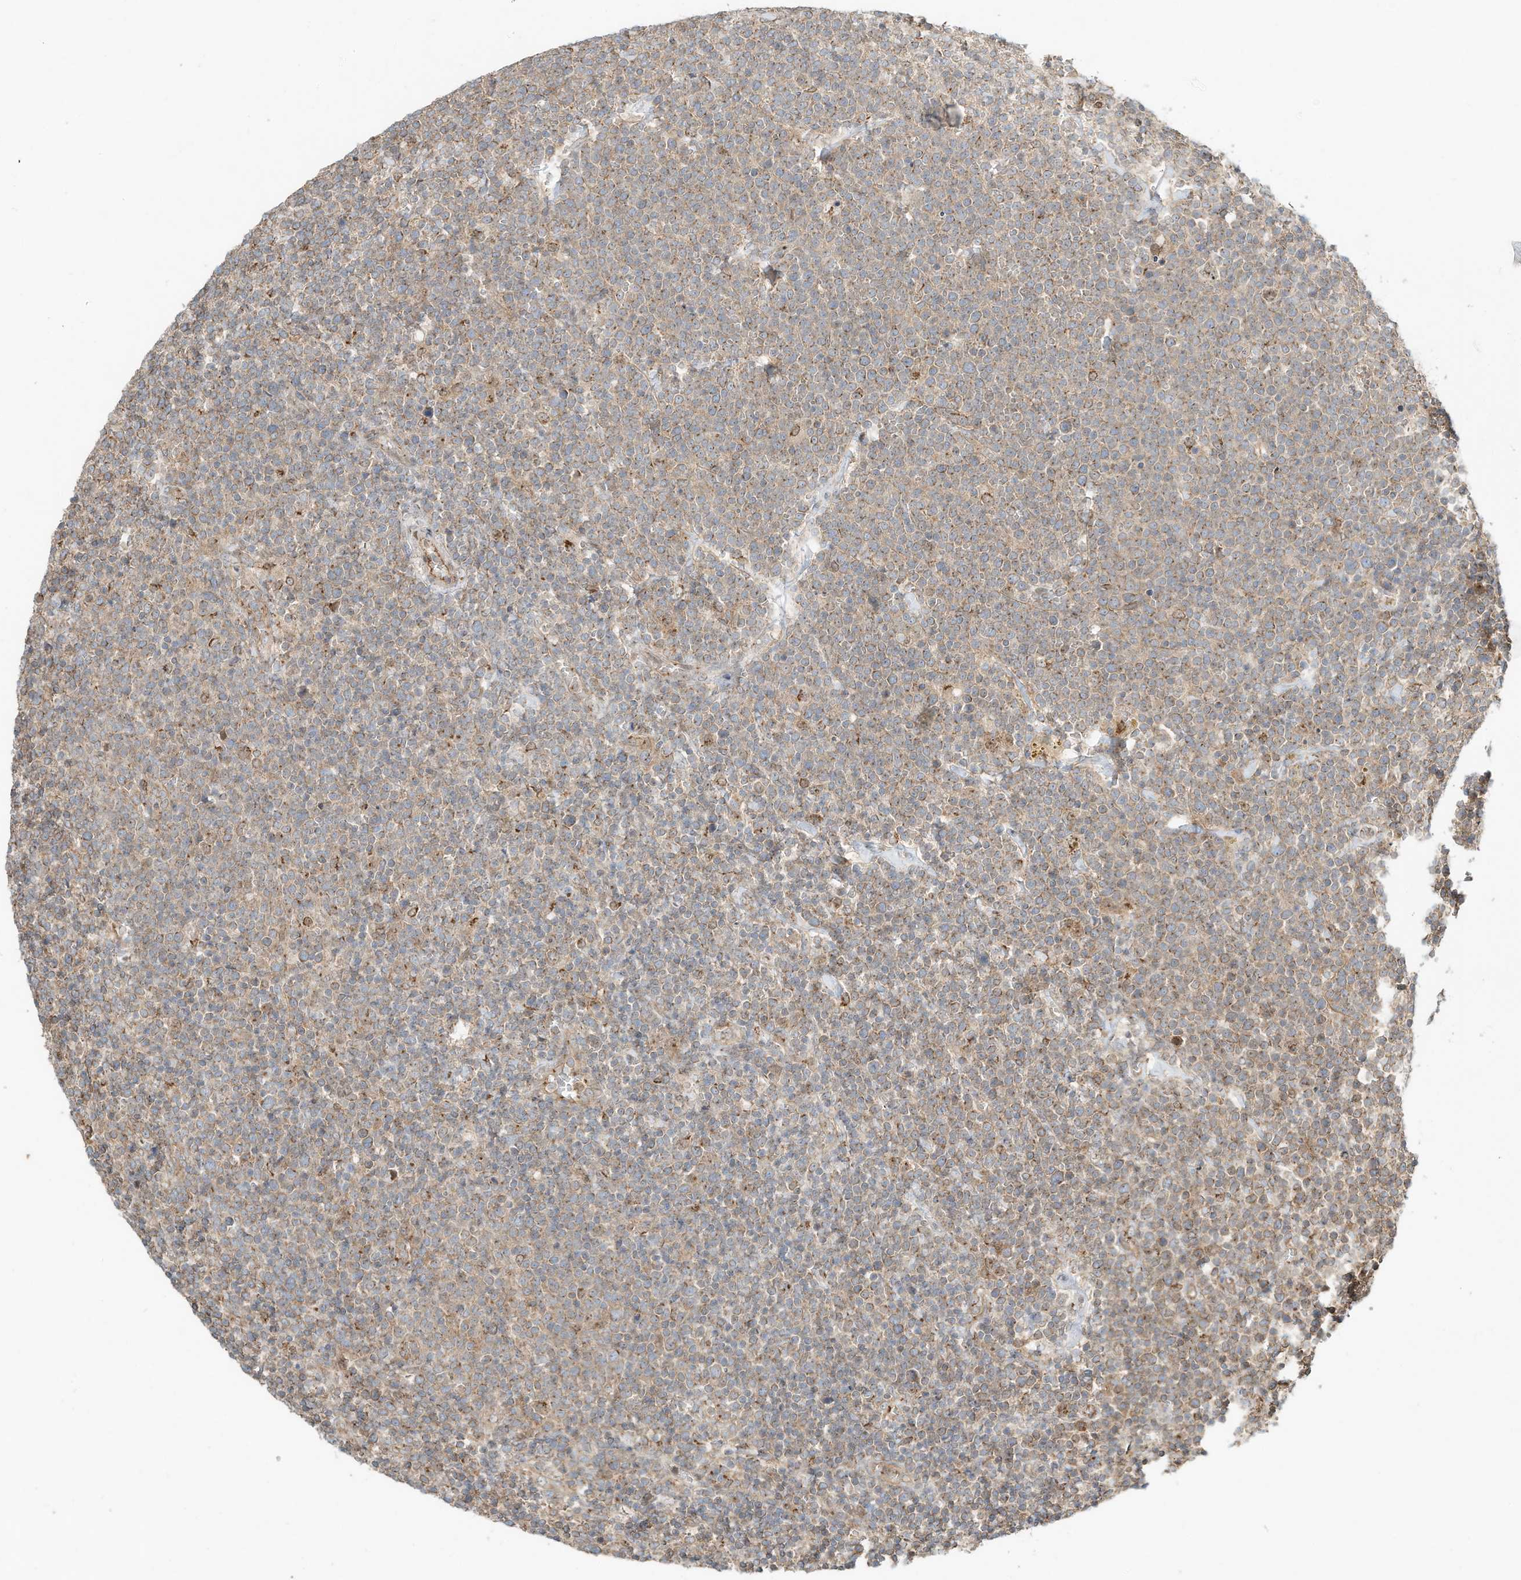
{"staining": {"intensity": "weak", "quantity": ">75%", "location": "cytoplasmic/membranous"}, "tissue": "lymphoma", "cell_type": "Tumor cells", "image_type": "cancer", "snomed": [{"axis": "morphology", "description": "Malignant lymphoma, non-Hodgkin's type, High grade"}, {"axis": "topography", "description": "Lymph node"}], "caption": "High-power microscopy captured an IHC histopathology image of malignant lymphoma, non-Hodgkin's type (high-grade), revealing weak cytoplasmic/membranous staining in approximately >75% of tumor cells.", "gene": "CUX1", "patient": {"sex": "male", "age": 61}}